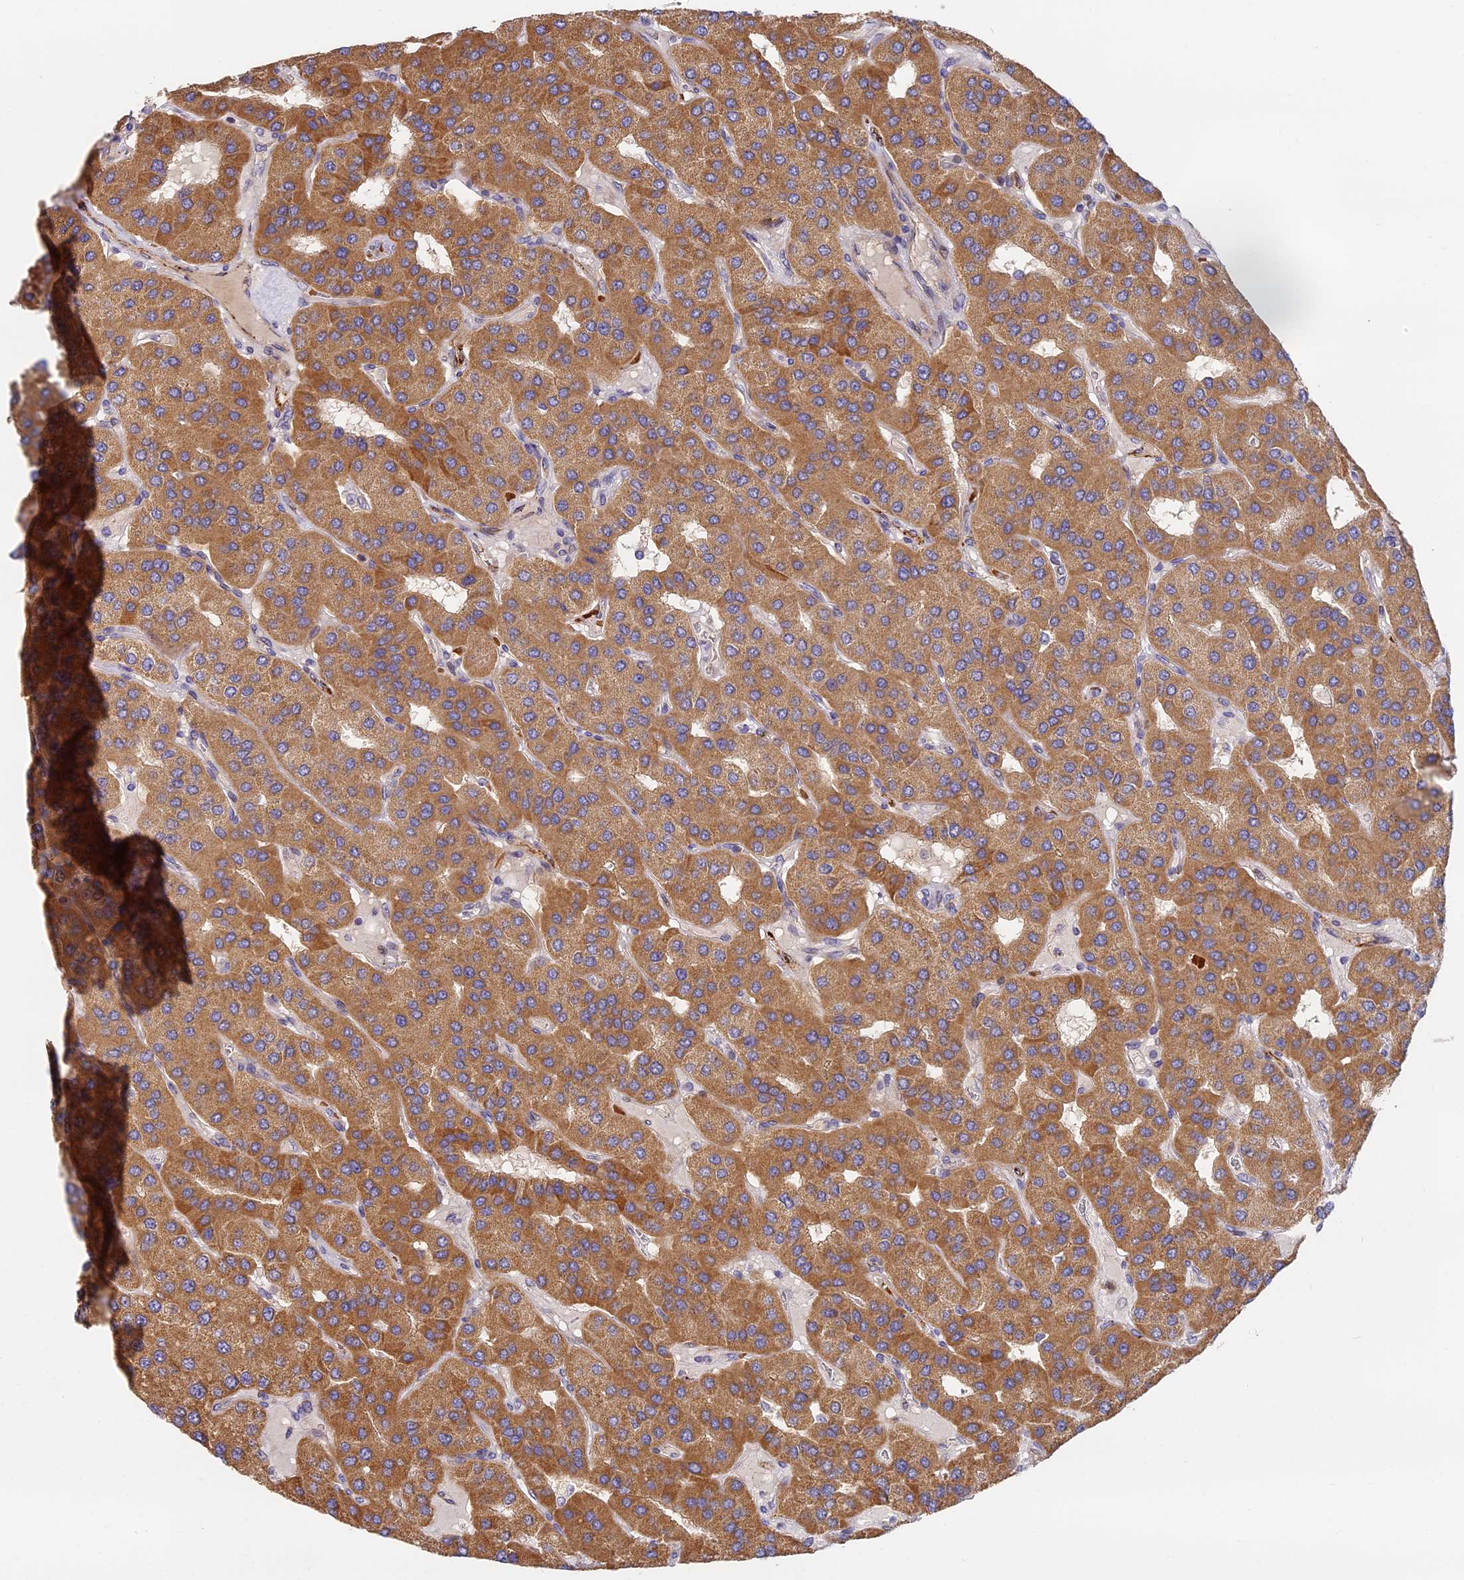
{"staining": {"intensity": "moderate", "quantity": ">75%", "location": "cytoplasmic/membranous"}, "tissue": "parathyroid gland", "cell_type": "Glandular cells", "image_type": "normal", "snomed": [{"axis": "morphology", "description": "Normal tissue, NOS"}, {"axis": "morphology", "description": "Adenoma, NOS"}, {"axis": "topography", "description": "Parathyroid gland"}], "caption": "This is a photomicrograph of IHC staining of benign parathyroid gland, which shows moderate expression in the cytoplasmic/membranous of glandular cells.", "gene": "MISP3", "patient": {"sex": "female", "age": 86}}